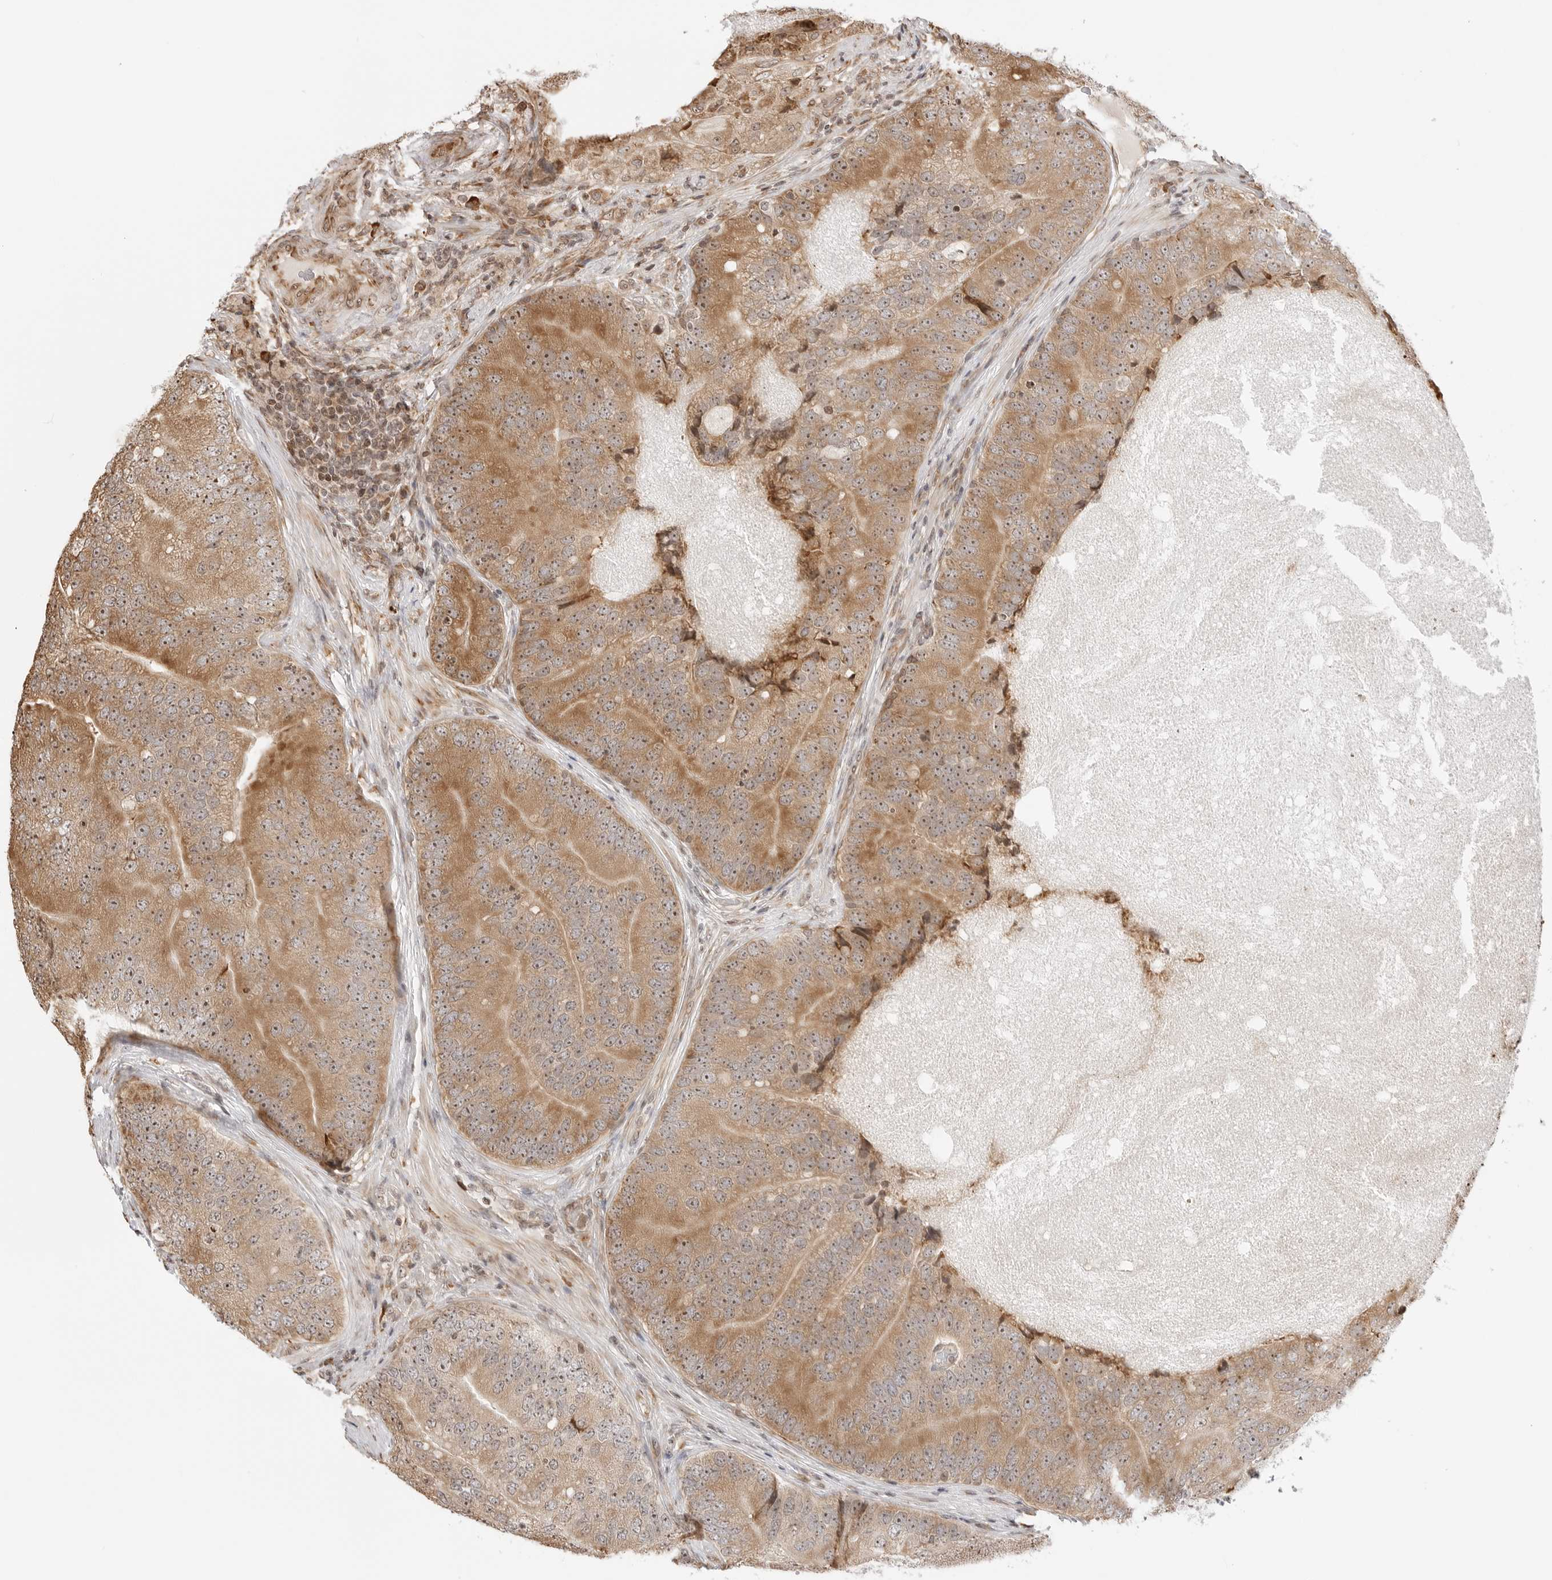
{"staining": {"intensity": "moderate", "quantity": ">75%", "location": "cytoplasmic/membranous,nuclear"}, "tissue": "prostate cancer", "cell_type": "Tumor cells", "image_type": "cancer", "snomed": [{"axis": "morphology", "description": "Adenocarcinoma, High grade"}, {"axis": "topography", "description": "Prostate"}], "caption": "Protein analysis of prostate adenocarcinoma (high-grade) tissue shows moderate cytoplasmic/membranous and nuclear positivity in about >75% of tumor cells.", "gene": "FKBP14", "patient": {"sex": "male", "age": 70}}